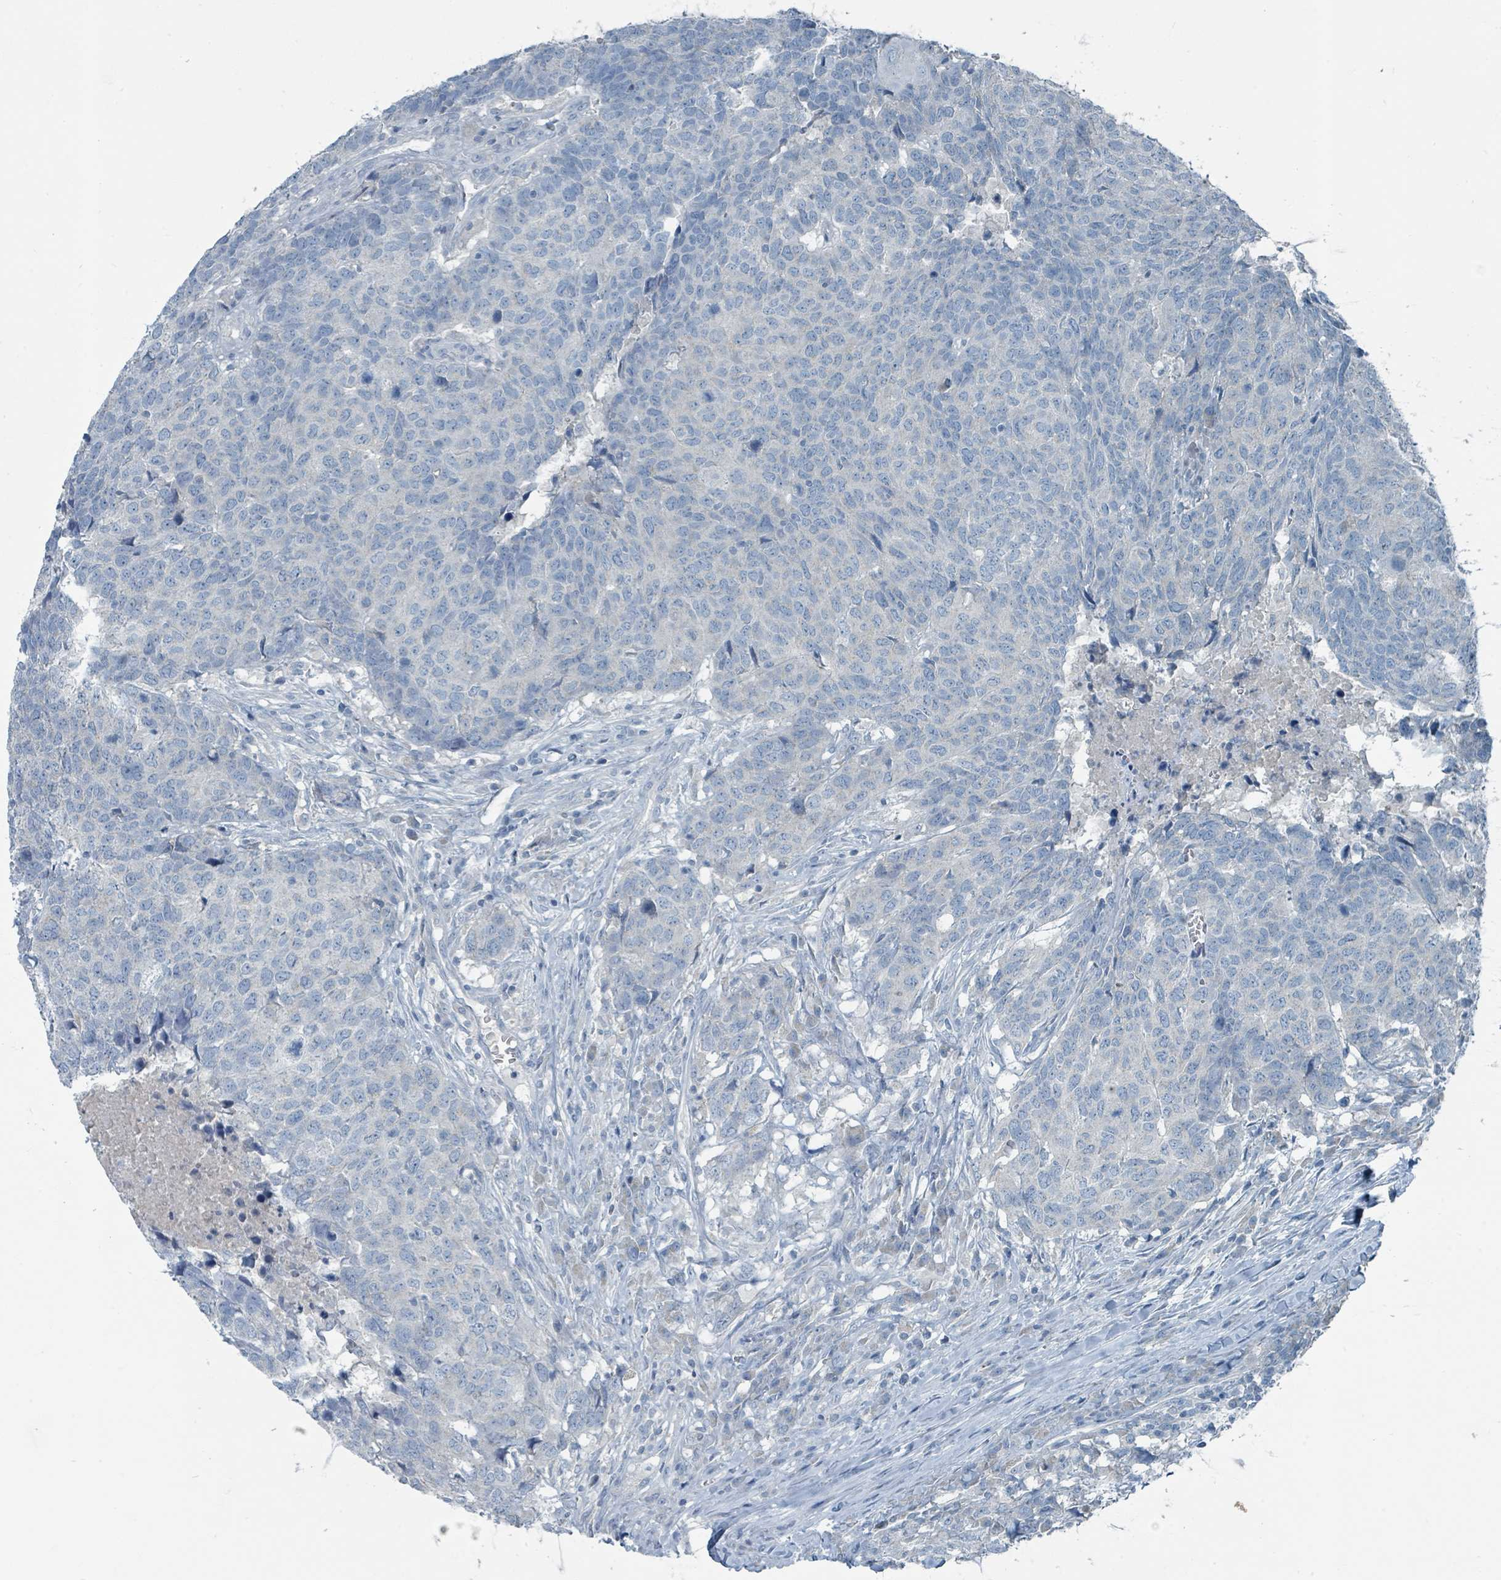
{"staining": {"intensity": "negative", "quantity": "none", "location": "none"}, "tissue": "head and neck cancer", "cell_type": "Tumor cells", "image_type": "cancer", "snomed": [{"axis": "morphology", "description": "Normal tissue, NOS"}, {"axis": "morphology", "description": "Squamous cell carcinoma, NOS"}, {"axis": "topography", "description": "Skeletal muscle"}, {"axis": "topography", "description": "Vascular tissue"}, {"axis": "topography", "description": "Peripheral nerve tissue"}, {"axis": "topography", "description": "Head-Neck"}], "caption": "High power microscopy photomicrograph of an IHC histopathology image of head and neck cancer, revealing no significant expression in tumor cells.", "gene": "RASA4", "patient": {"sex": "male", "age": 66}}